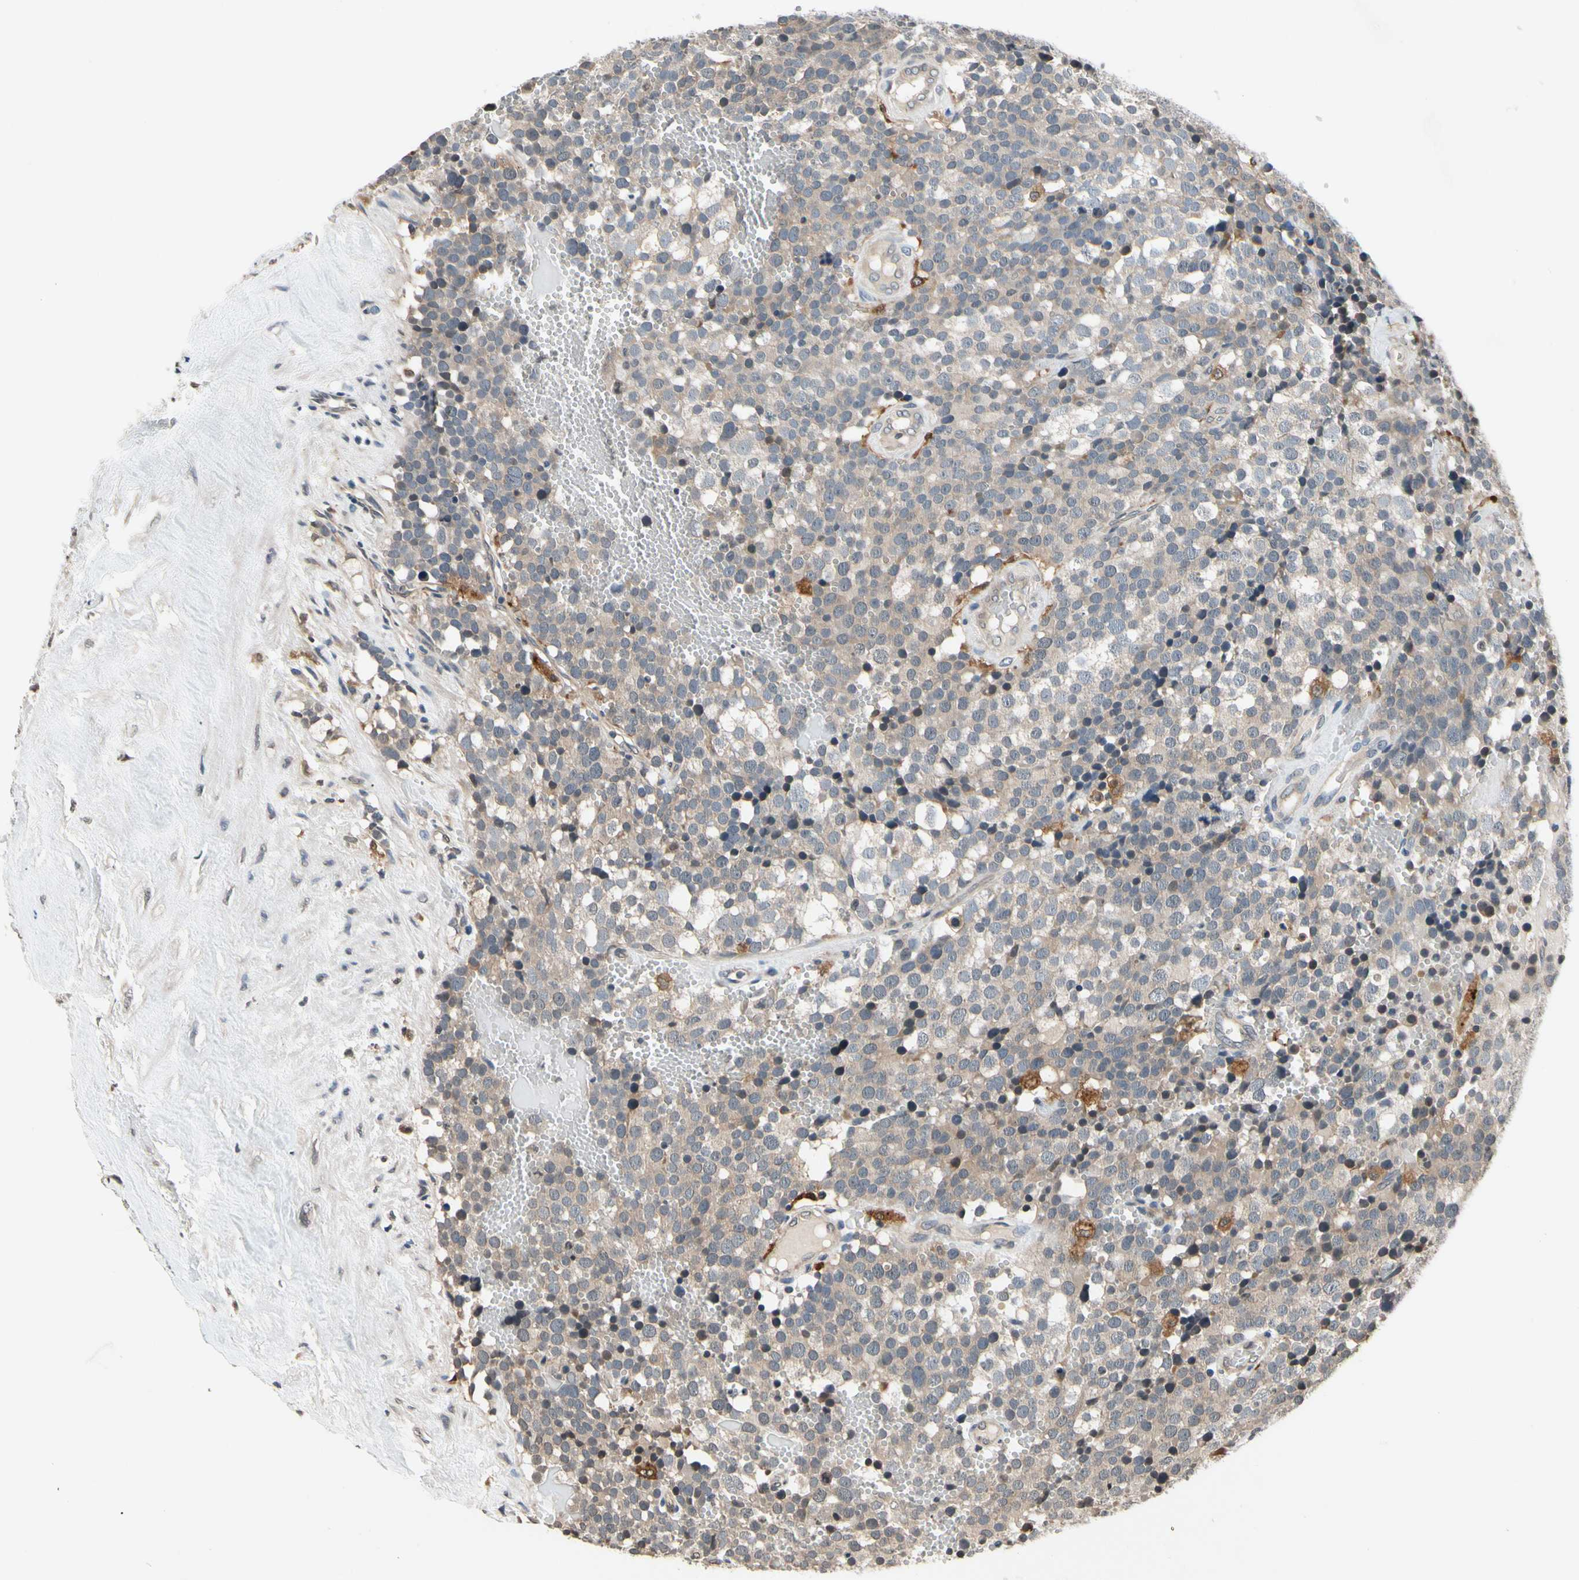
{"staining": {"intensity": "weak", "quantity": ">75%", "location": "cytoplasmic/membranous"}, "tissue": "testis cancer", "cell_type": "Tumor cells", "image_type": "cancer", "snomed": [{"axis": "morphology", "description": "Seminoma, NOS"}, {"axis": "topography", "description": "Testis"}], "caption": "Protein staining of seminoma (testis) tissue exhibits weak cytoplasmic/membranous positivity in approximately >75% of tumor cells.", "gene": "GCLC", "patient": {"sex": "male", "age": 71}}